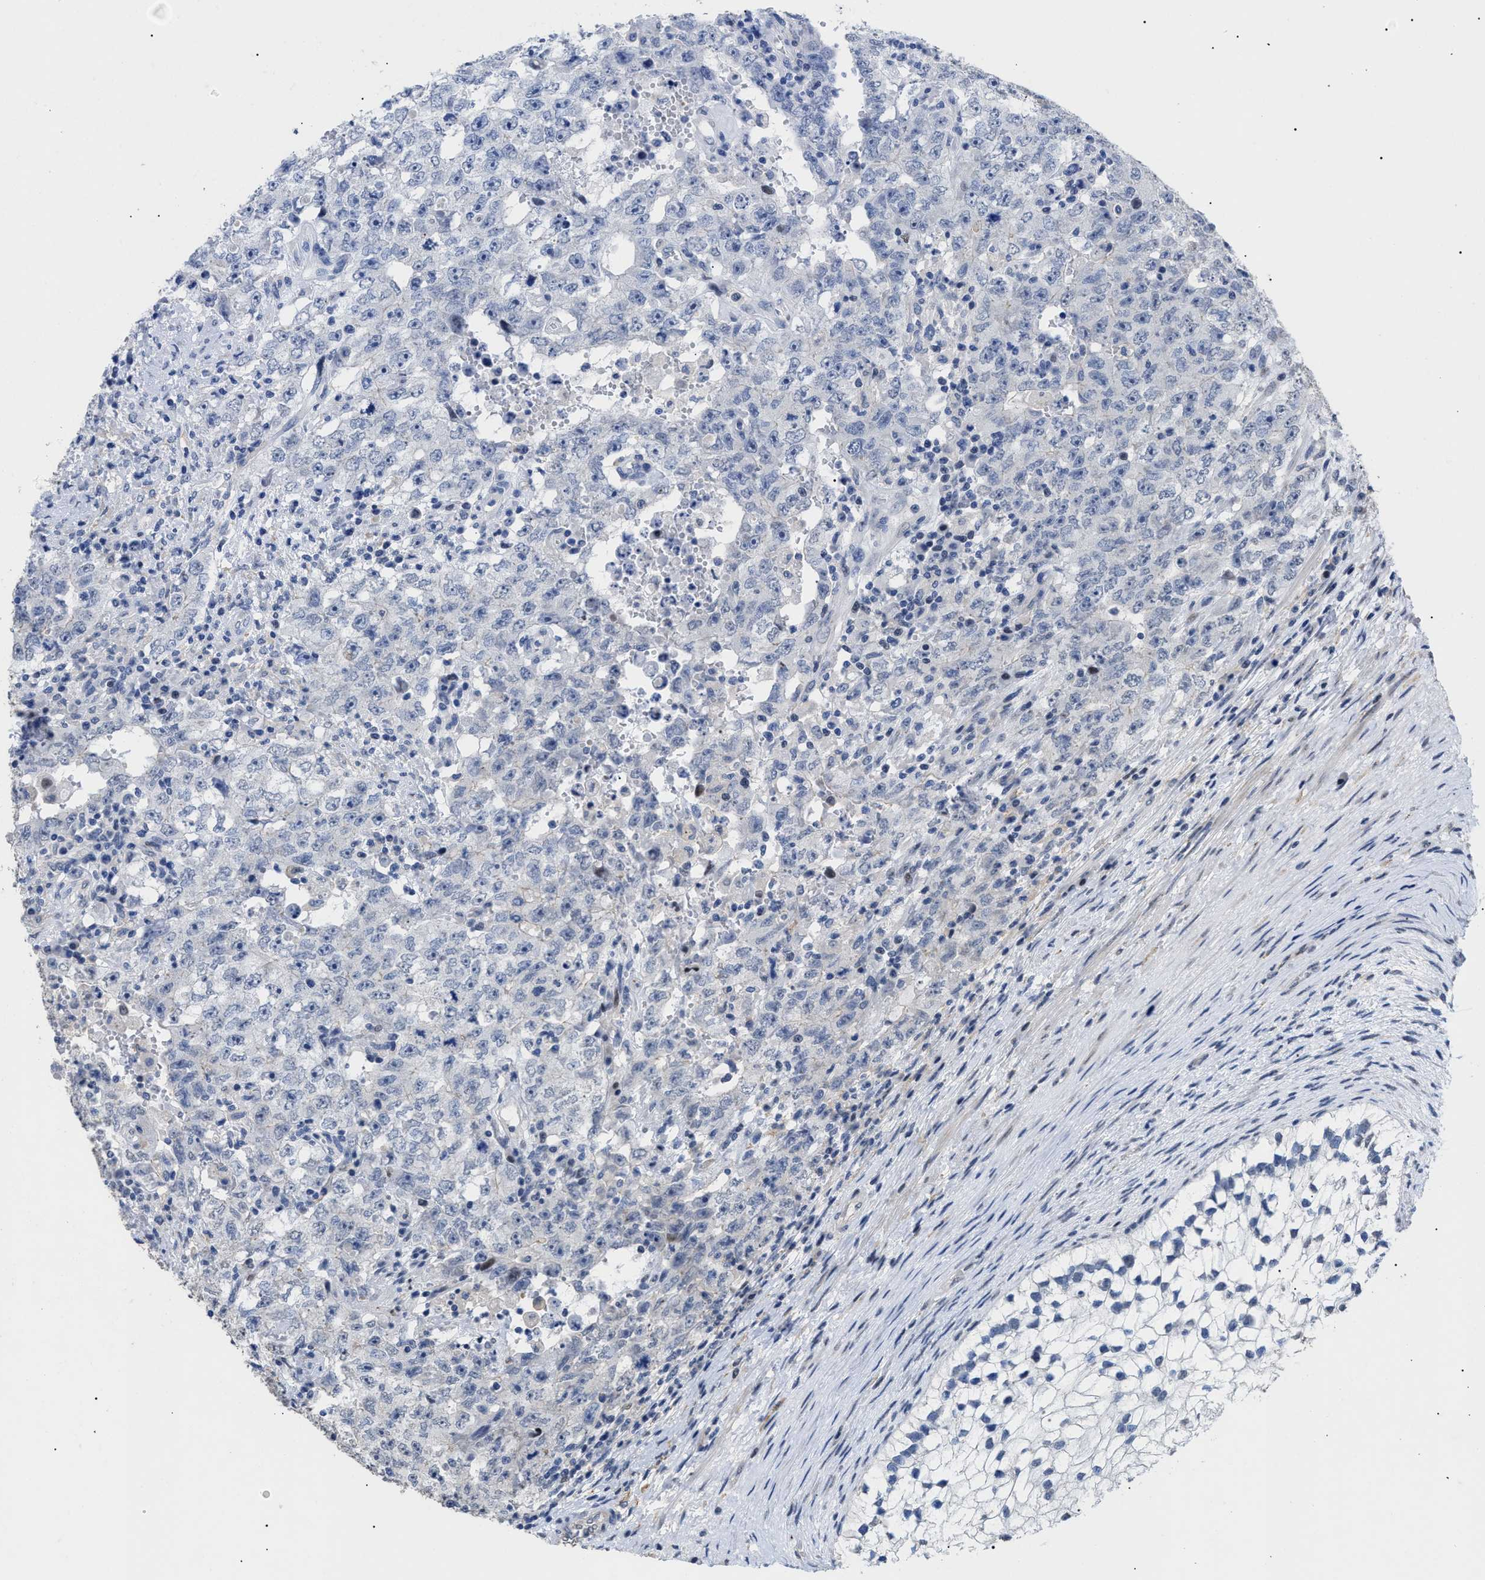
{"staining": {"intensity": "negative", "quantity": "none", "location": "none"}, "tissue": "testis cancer", "cell_type": "Tumor cells", "image_type": "cancer", "snomed": [{"axis": "morphology", "description": "Carcinoma, Embryonal, NOS"}, {"axis": "topography", "description": "Testis"}], "caption": "Immunohistochemistry photomicrograph of human testis cancer stained for a protein (brown), which displays no expression in tumor cells.", "gene": "SFXN5", "patient": {"sex": "male", "age": 26}}